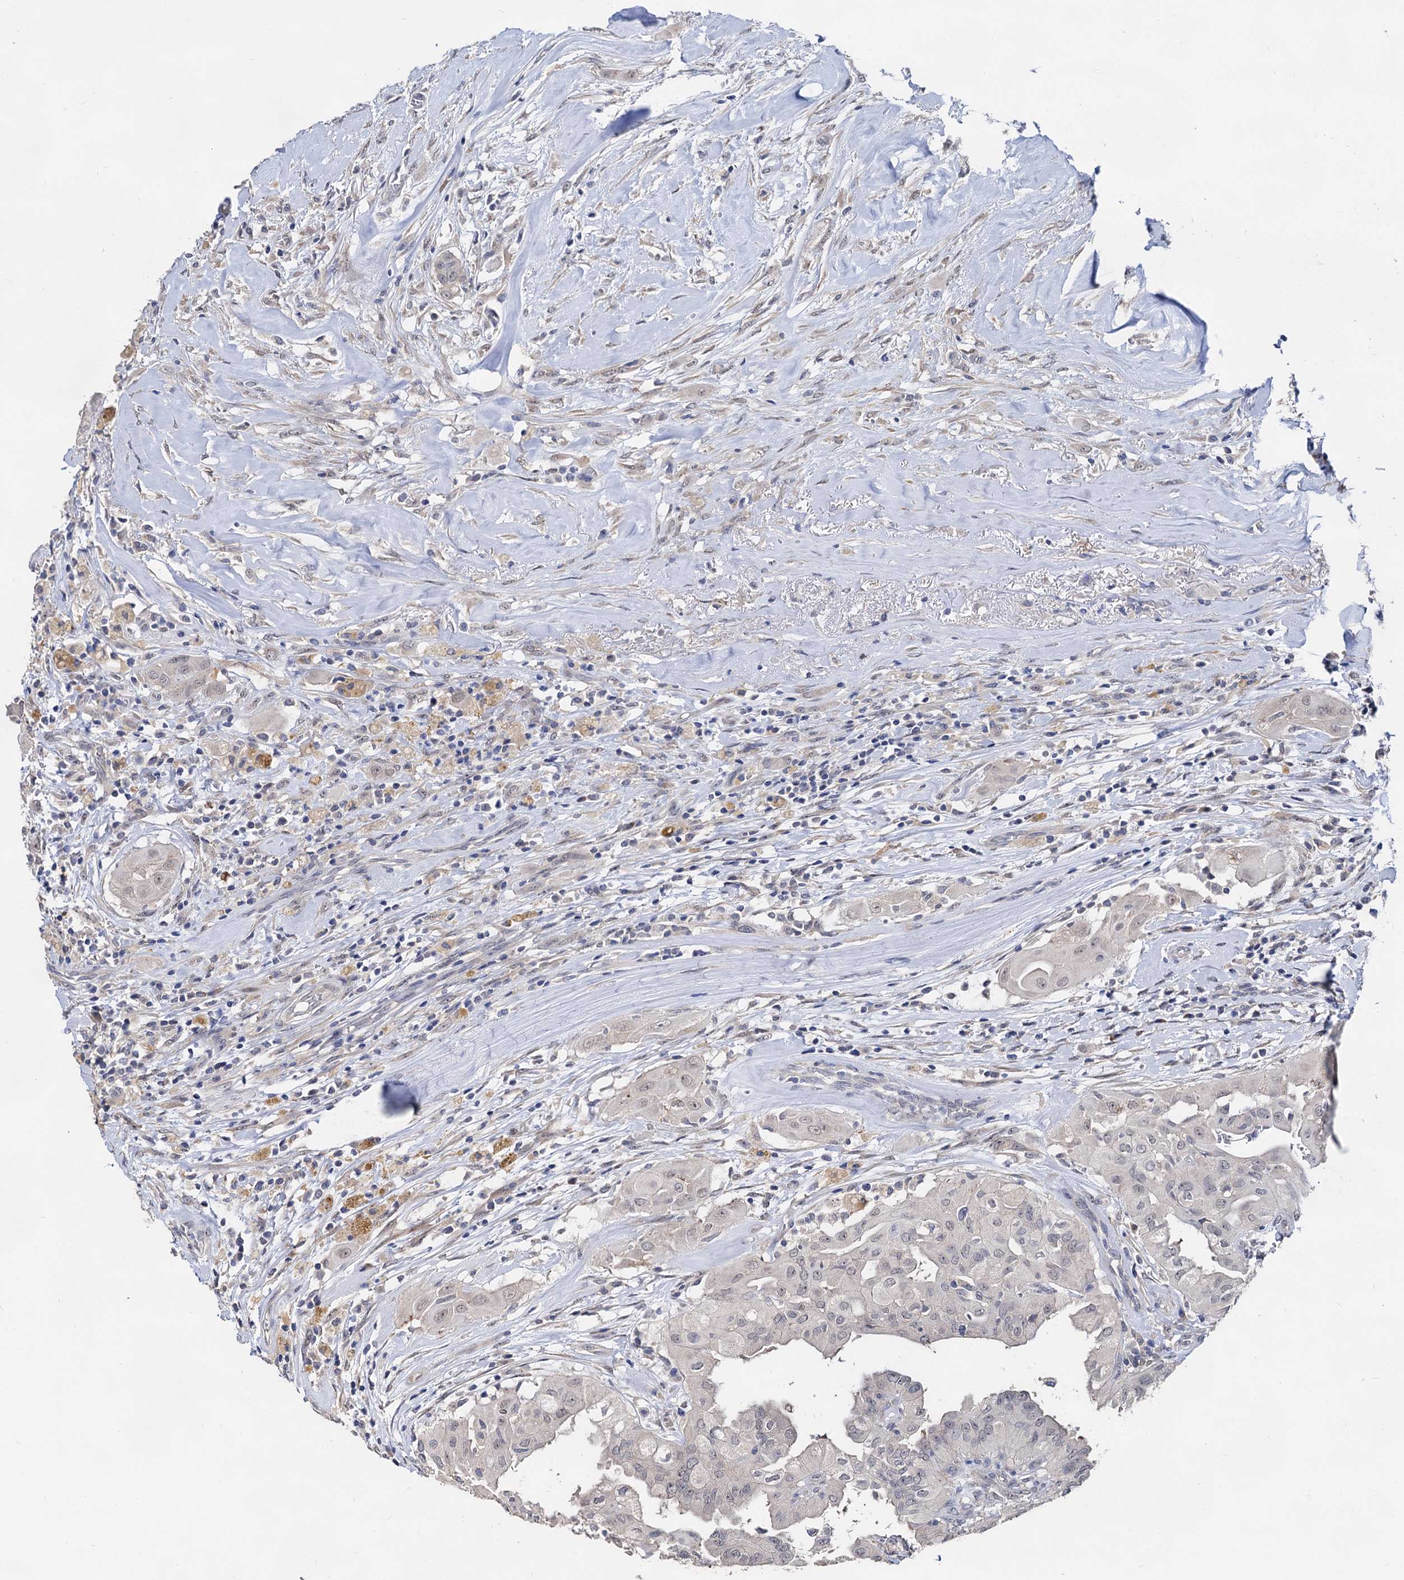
{"staining": {"intensity": "weak", "quantity": "<25%", "location": "nuclear"}, "tissue": "thyroid cancer", "cell_type": "Tumor cells", "image_type": "cancer", "snomed": [{"axis": "morphology", "description": "Papillary adenocarcinoma, NOS"}, {"axis": "topography", "description": "Thyroid gland"}], "caption": "Immunohistochemical staining of human papillary adenocarcinoma (thyroid) exhibits no significant expression in tumor cells.", "gene": "CAPRIN2", "patient": {"sex": "female", "age": 59}}